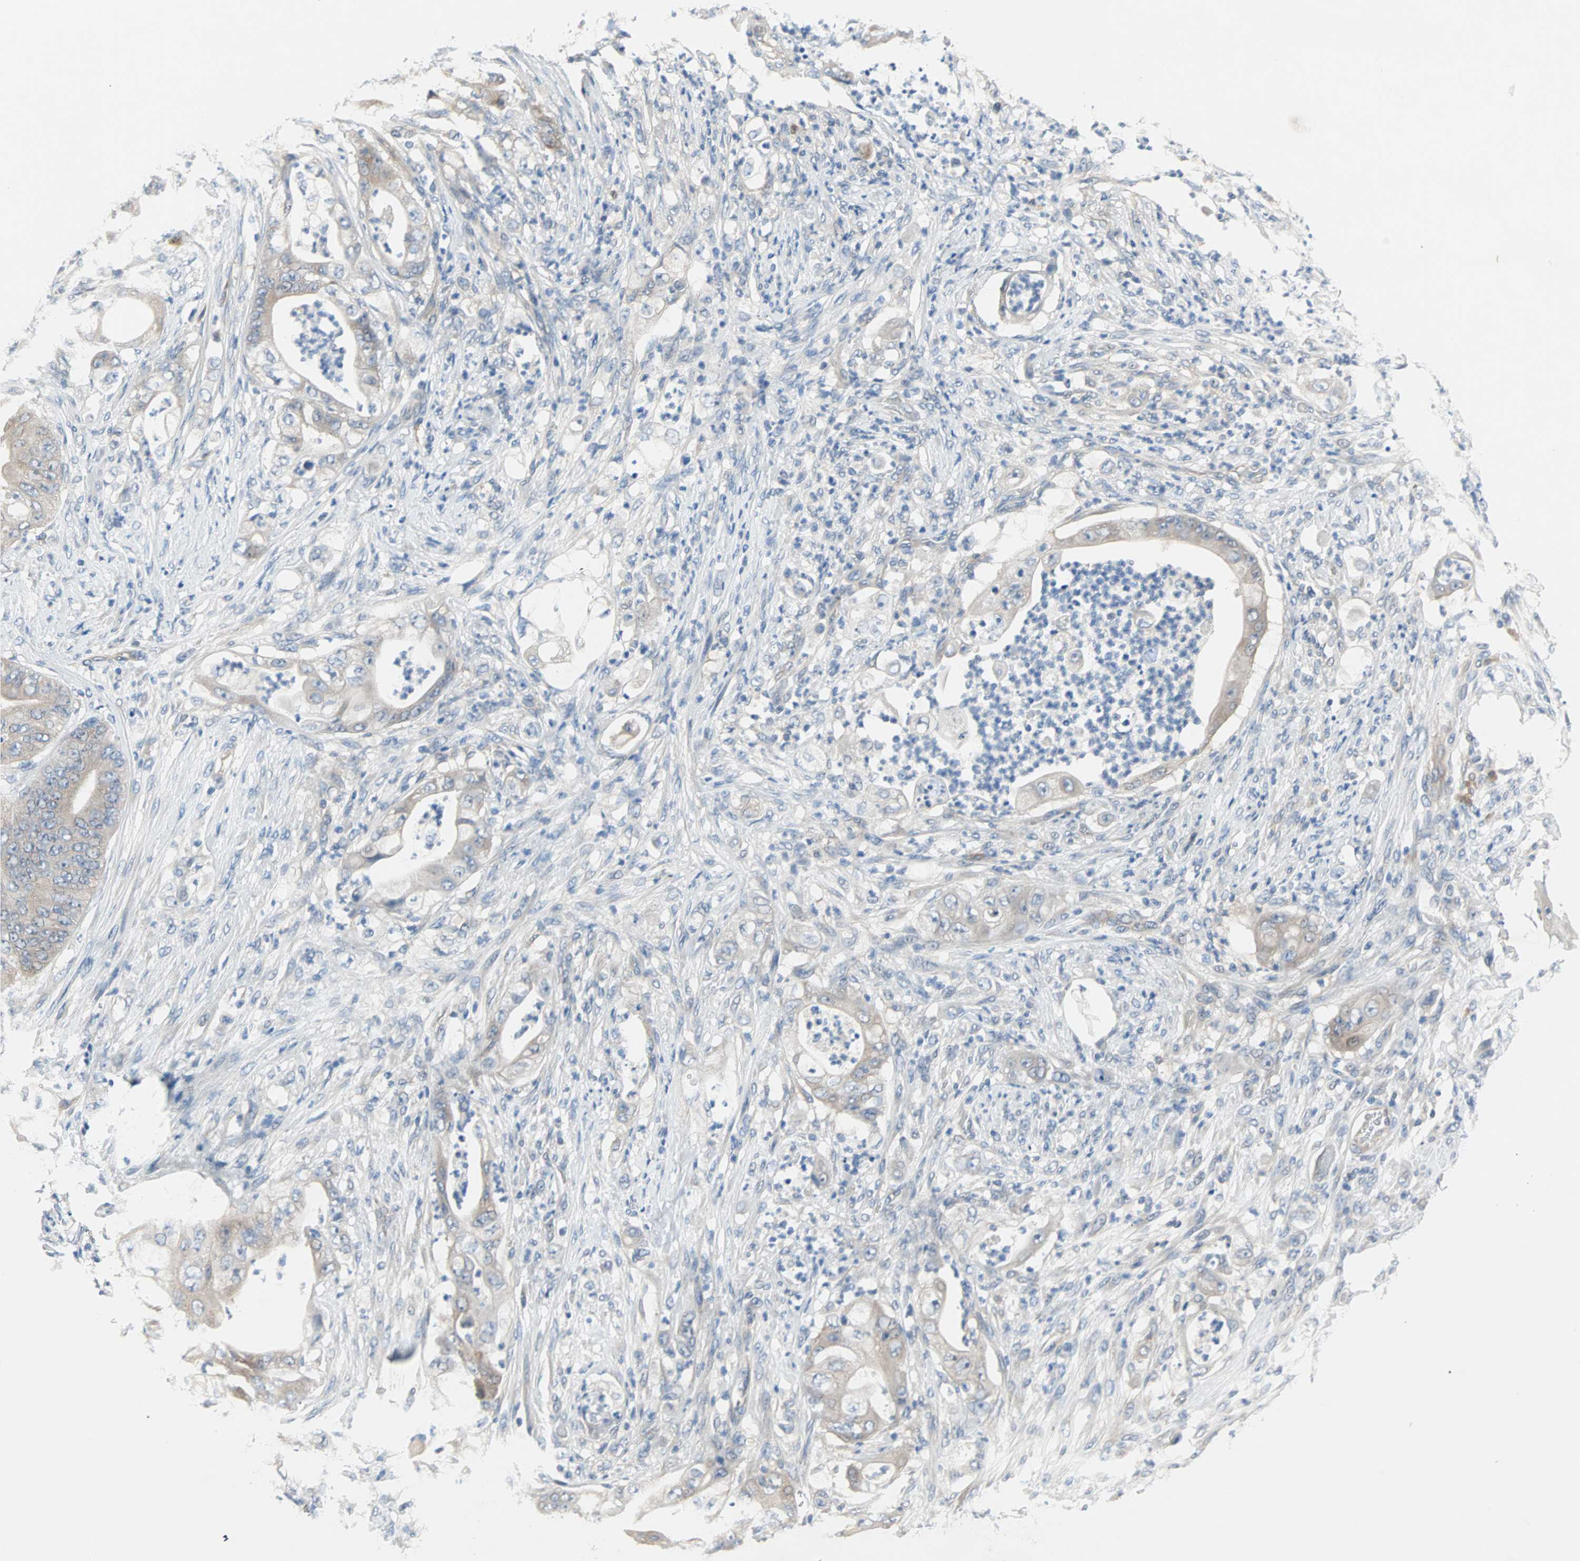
{"staining": {"intensity": "weak", "quantity": ">75%", "location": "cytoplasmic/membranous"}, "tissue": "stomach cancer", "cell_type": "Tumor cells", "image_type": "cancer", "snomed": [{"axis": "morphology", "description": "Adenocarcinoma, NOS"}, {"axis": "topography", "description": "Stomach"}], "caption": "Weak cytoplasmic/membranous staining for a protein is appreciated in about >75% of tumor cells of stomach adenocarcinoma using IHC.", "gene": "MPI", "patient": {"sex": "female", "age": 73}}